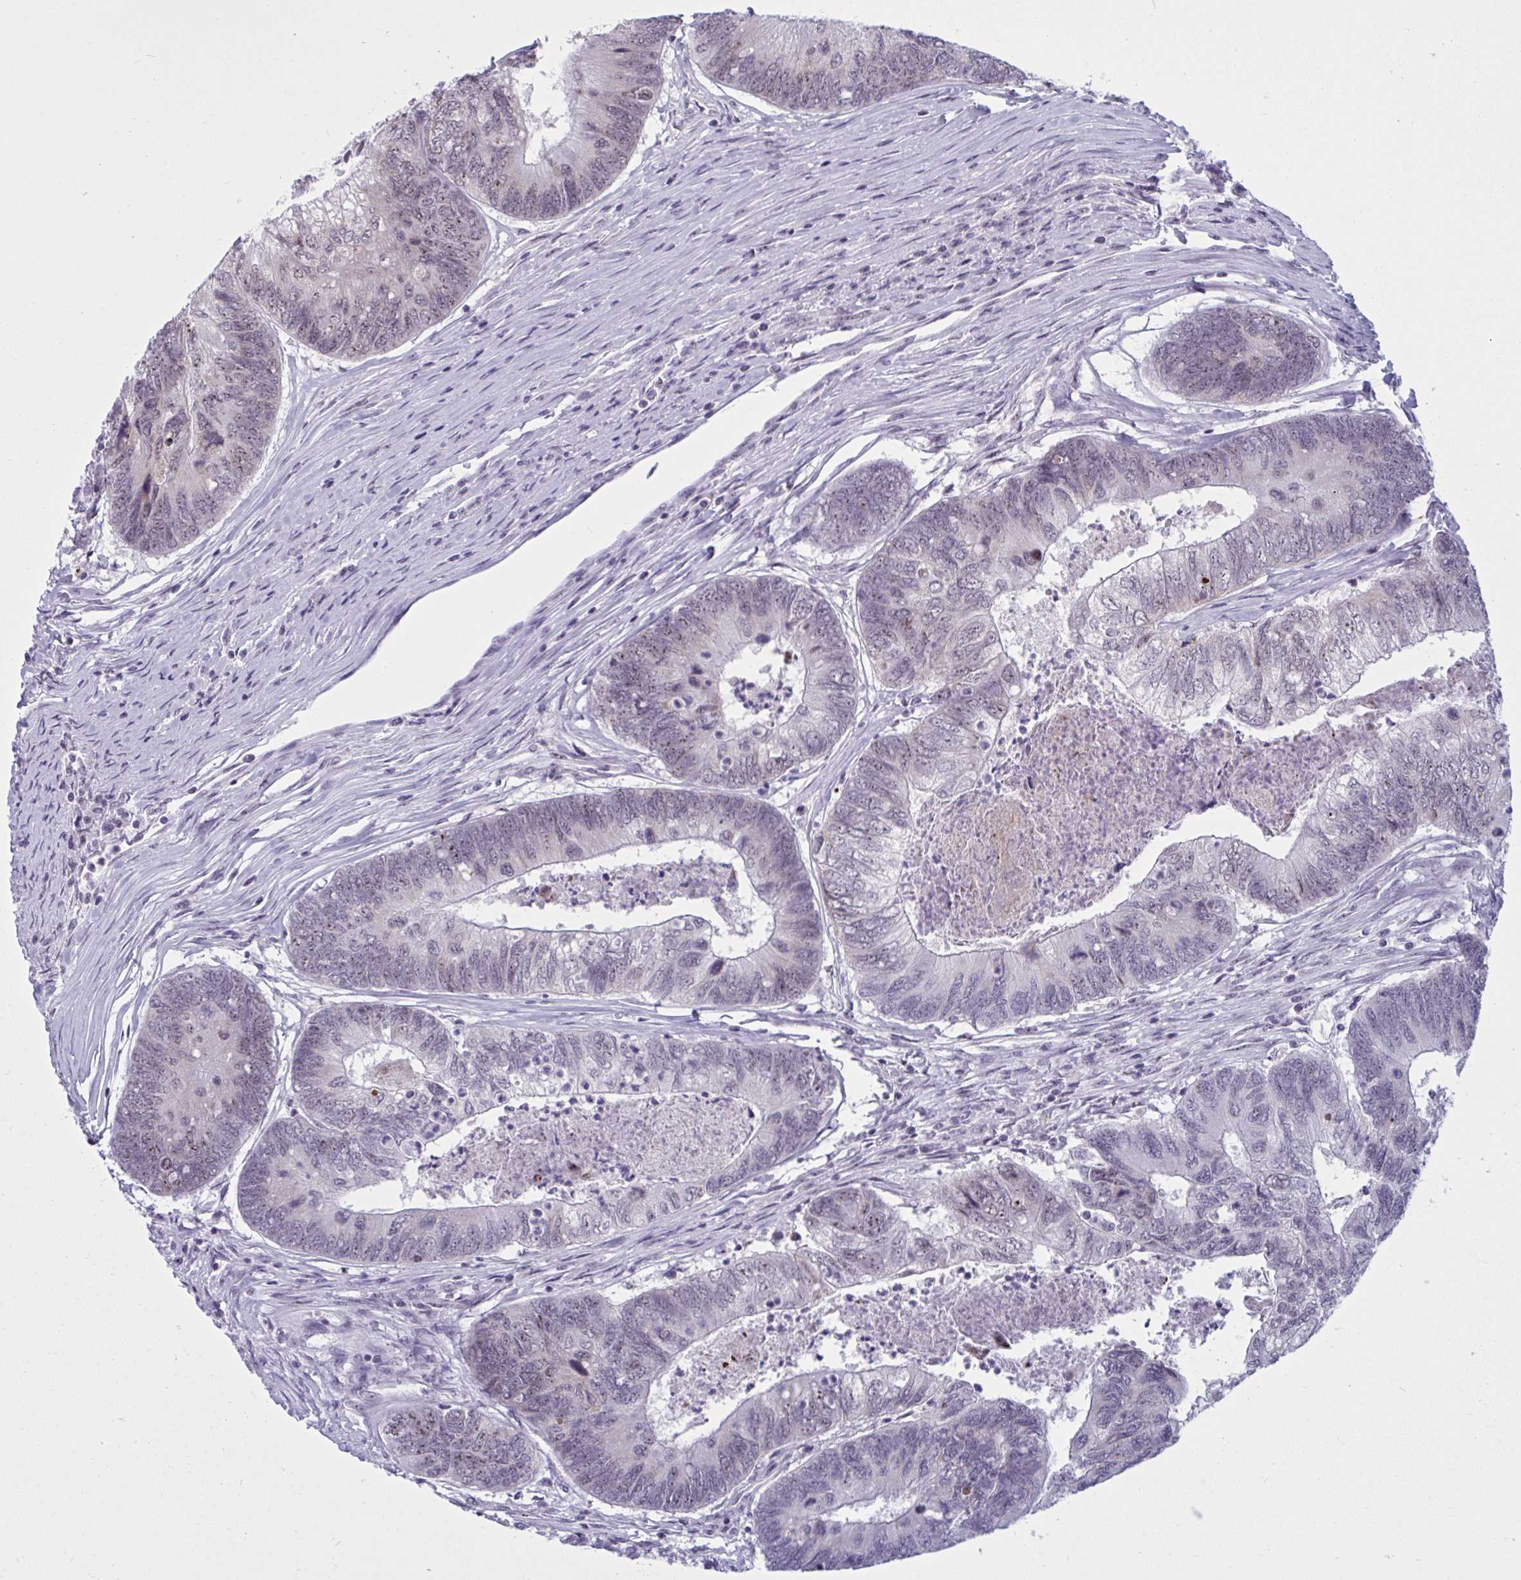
{"staining": {"intensity": "weak", "quantity": "25%-75%", "location": "nuclear"}, "tissue": "colorectal cancer", "cell_type": "Tumor cells", "image_type": "cancer", "snomed": [{"axis": "morphology", "description": "Adenocarcinoma, NOS"}, {"axis": "topography", "description": "Colon"}], "caption": "Colorectal cancer (adenocarcinoma) was stained to show a protein in brown. There is low levels of weak nuclear expression in approximately 25%-75% of tumor cells. The staining was performed using DAB to visualize the protein expression in brown, while the nuclei were stained in blue with hematoxylin (Magnification: 20x).", "gene": "TGM6", "patient": {"sex": "female", "age": 67}}